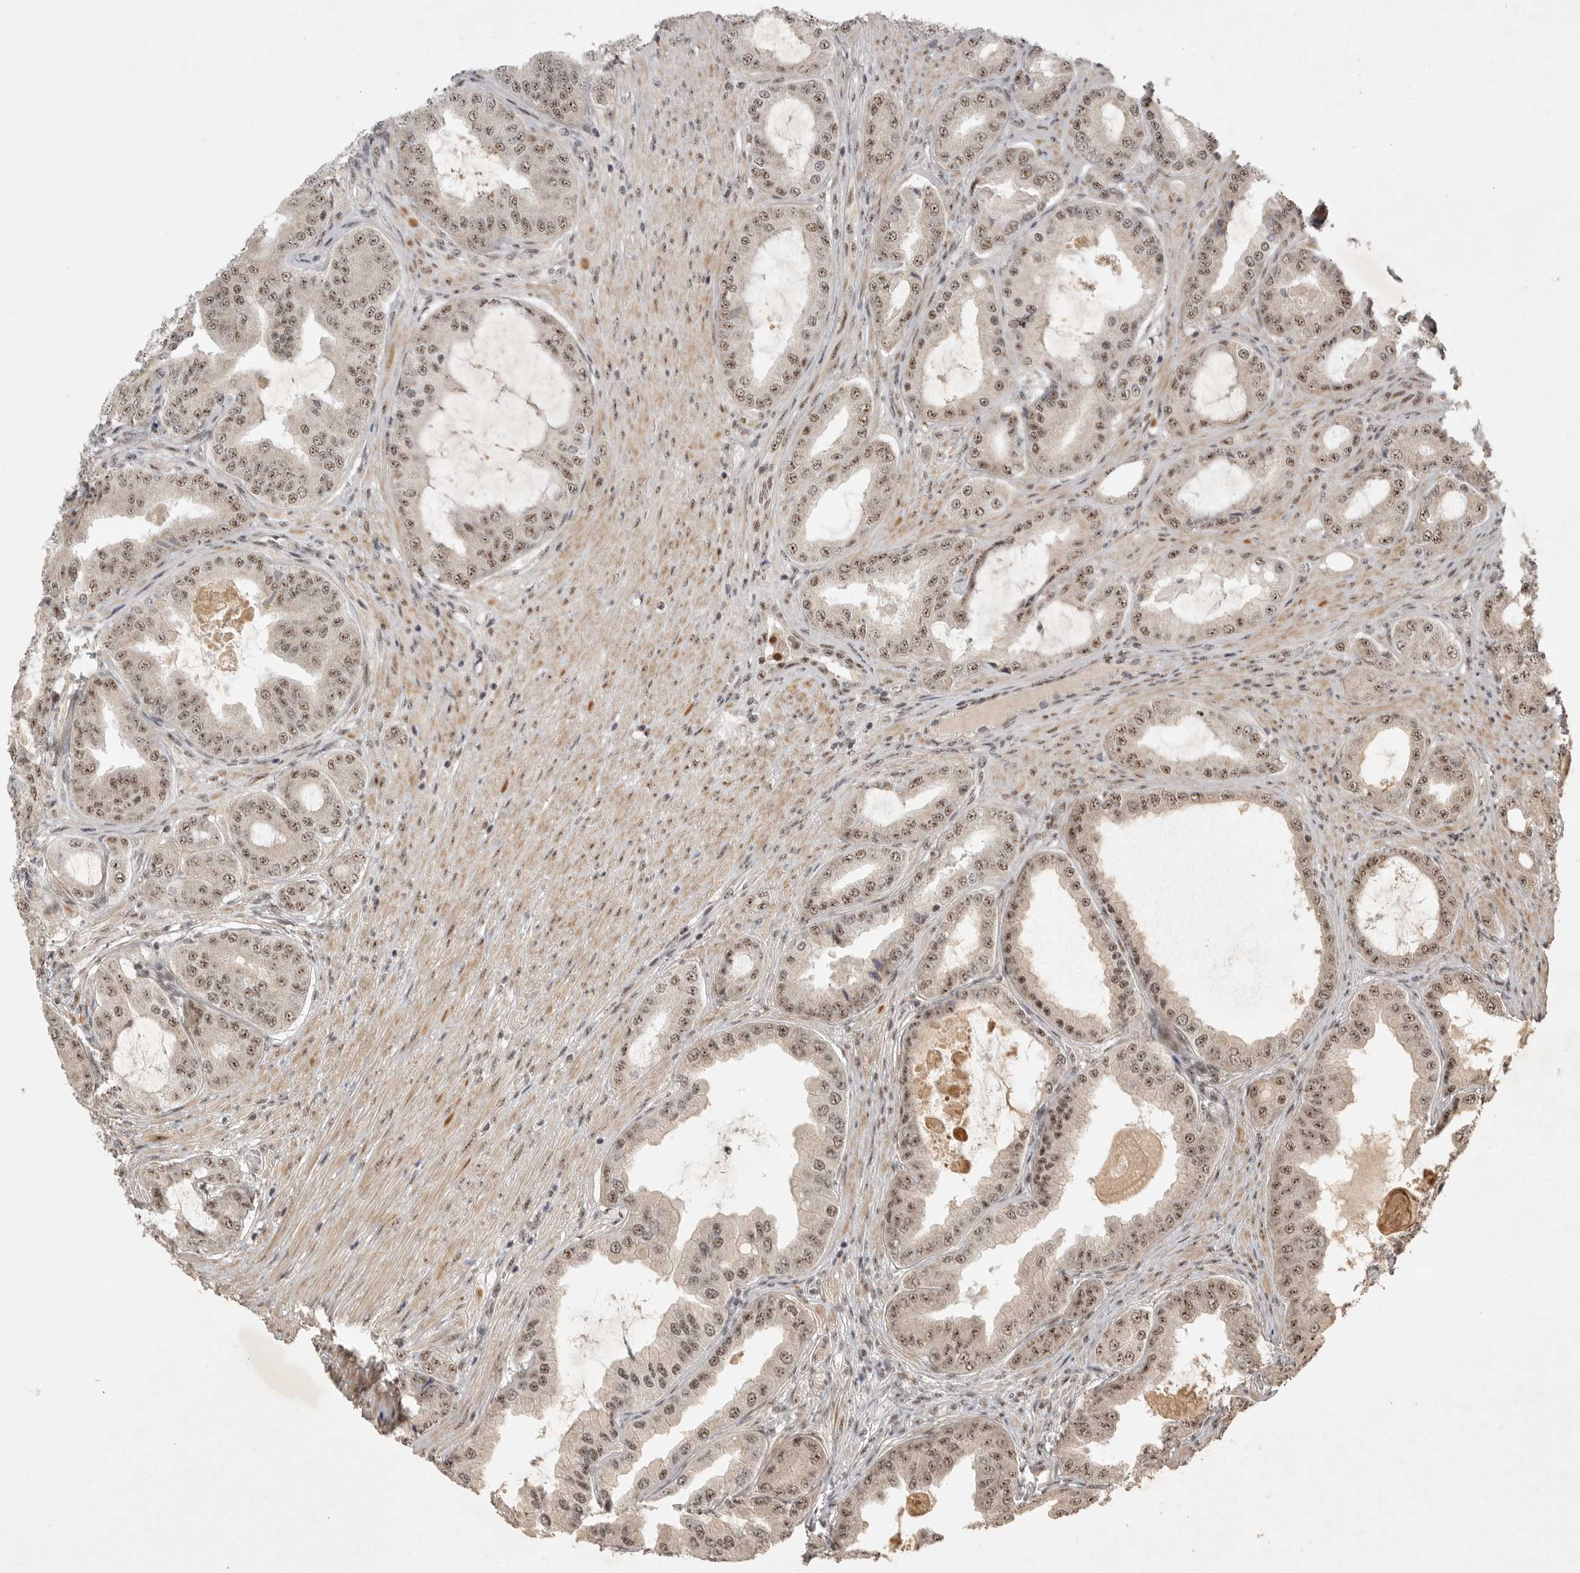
{"staining": {"intensity": "moderate", "quantity": ">75%", "location": "nuclear"}, "tissue": "prostate cancer", "cell_type": "Tumor cells", "image_type": "cancer", "snomed": [{"axis": "morphology", "description": "Adenocarcinoma, High grade"}, {"axis": "topography", "description": "Prostate"}], "caption": "Prostate cancer (adenocarcinoma (high-grade)) stained for a protein displays moderate nuclear positivity in tumor cells. (DAB = brown stain, brightfield microscopy at high magnification).", "gene": "POMP", "patient": {"sex": "male", "age": 60}}